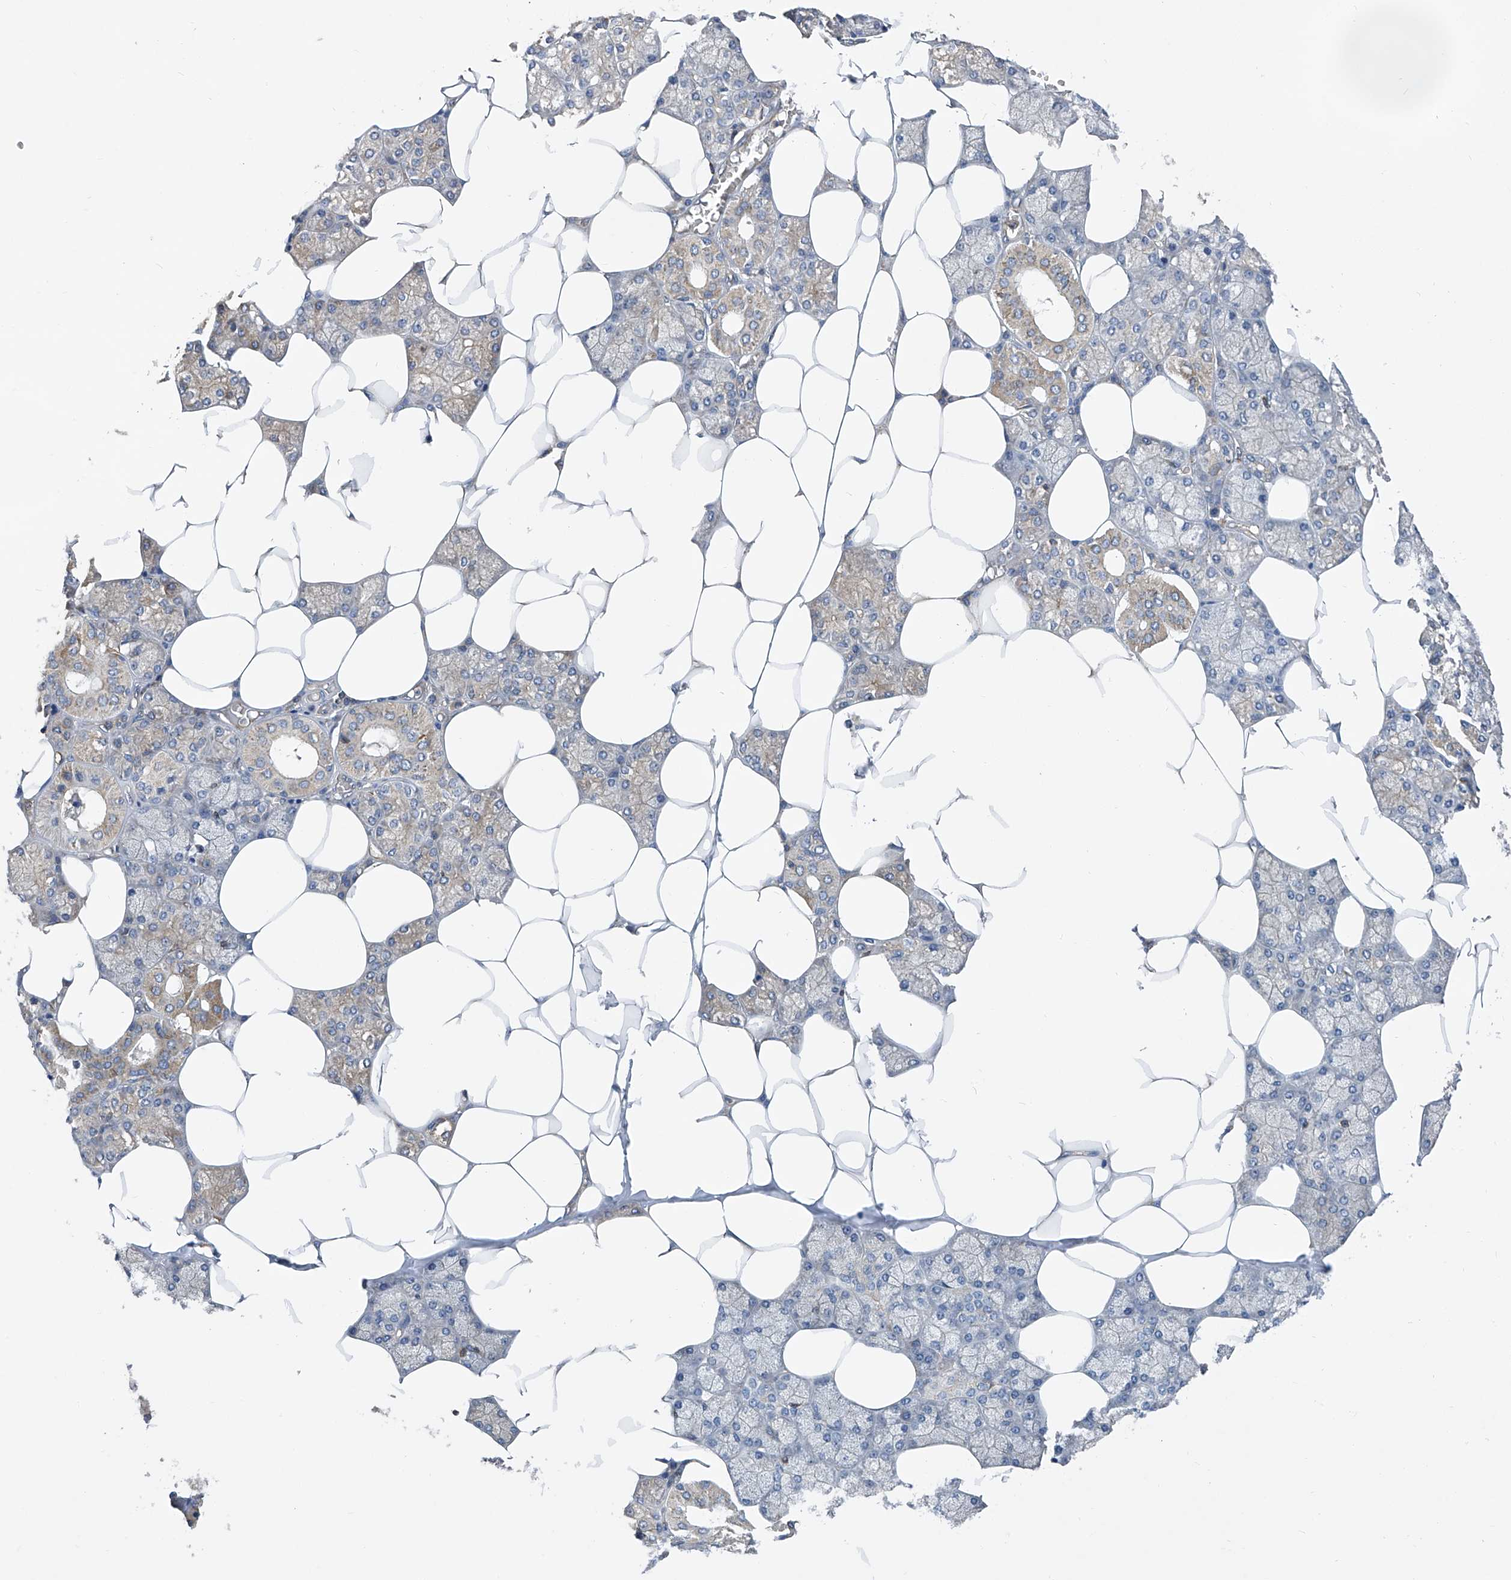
{"staining": {"intensity": "moderate", "quantity": "25%-75%", "location": "cytoplasmic/membranous"}, "tissue": "salivary gland", "cell_type": "Glandular cells", "image_type": "normal", "snomed": [{"axis": "morphology", "description": "Normal tissue, NOS"}, {"axis": "topography", "description": "Salivary gland"}], "caption": "Glandular cells demonstrate moderate cytoplasmic/membranous expression in about 25%-75% of cells in unremarkable salivary gland.", "gene": "TRIM38", "patient": {"sex": "male", "age": 62}}